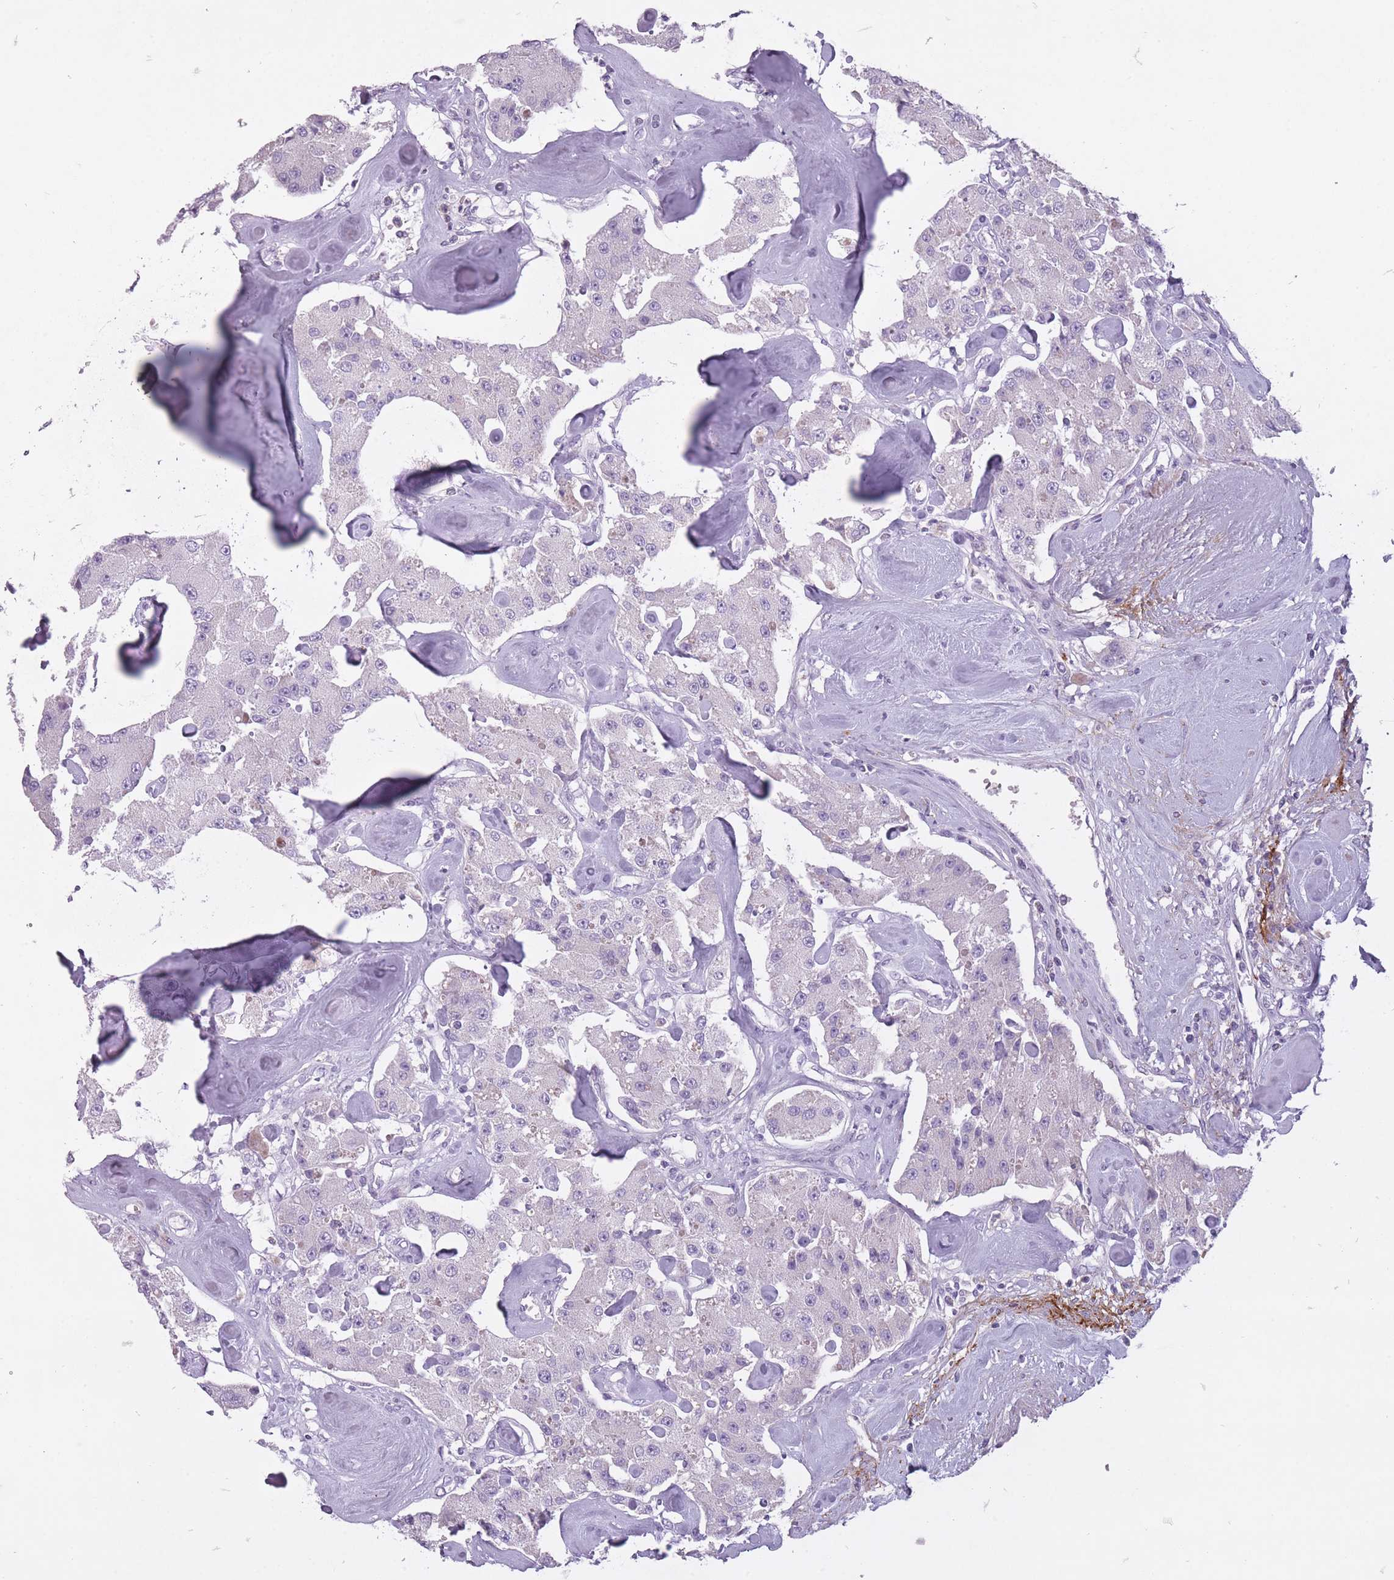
{"staining": {"intensity": "negative", "quantity": "none", "location": "none"}, "tissue": "carcinoid", "cell_type": "Tumor cells", "image_type": "cancer", "snomed": [{"axis": "morphology", "description": "Carcinoid, malignant, NOS"}, {"axis": "topography", "description": "Pancreas"}], "caption": "Photomicrograph shows no protein expression in tumor cells of malignant carcinoid tissue.", "gene": "RFX4", "patient": {"sex": "male", "age": 41}}